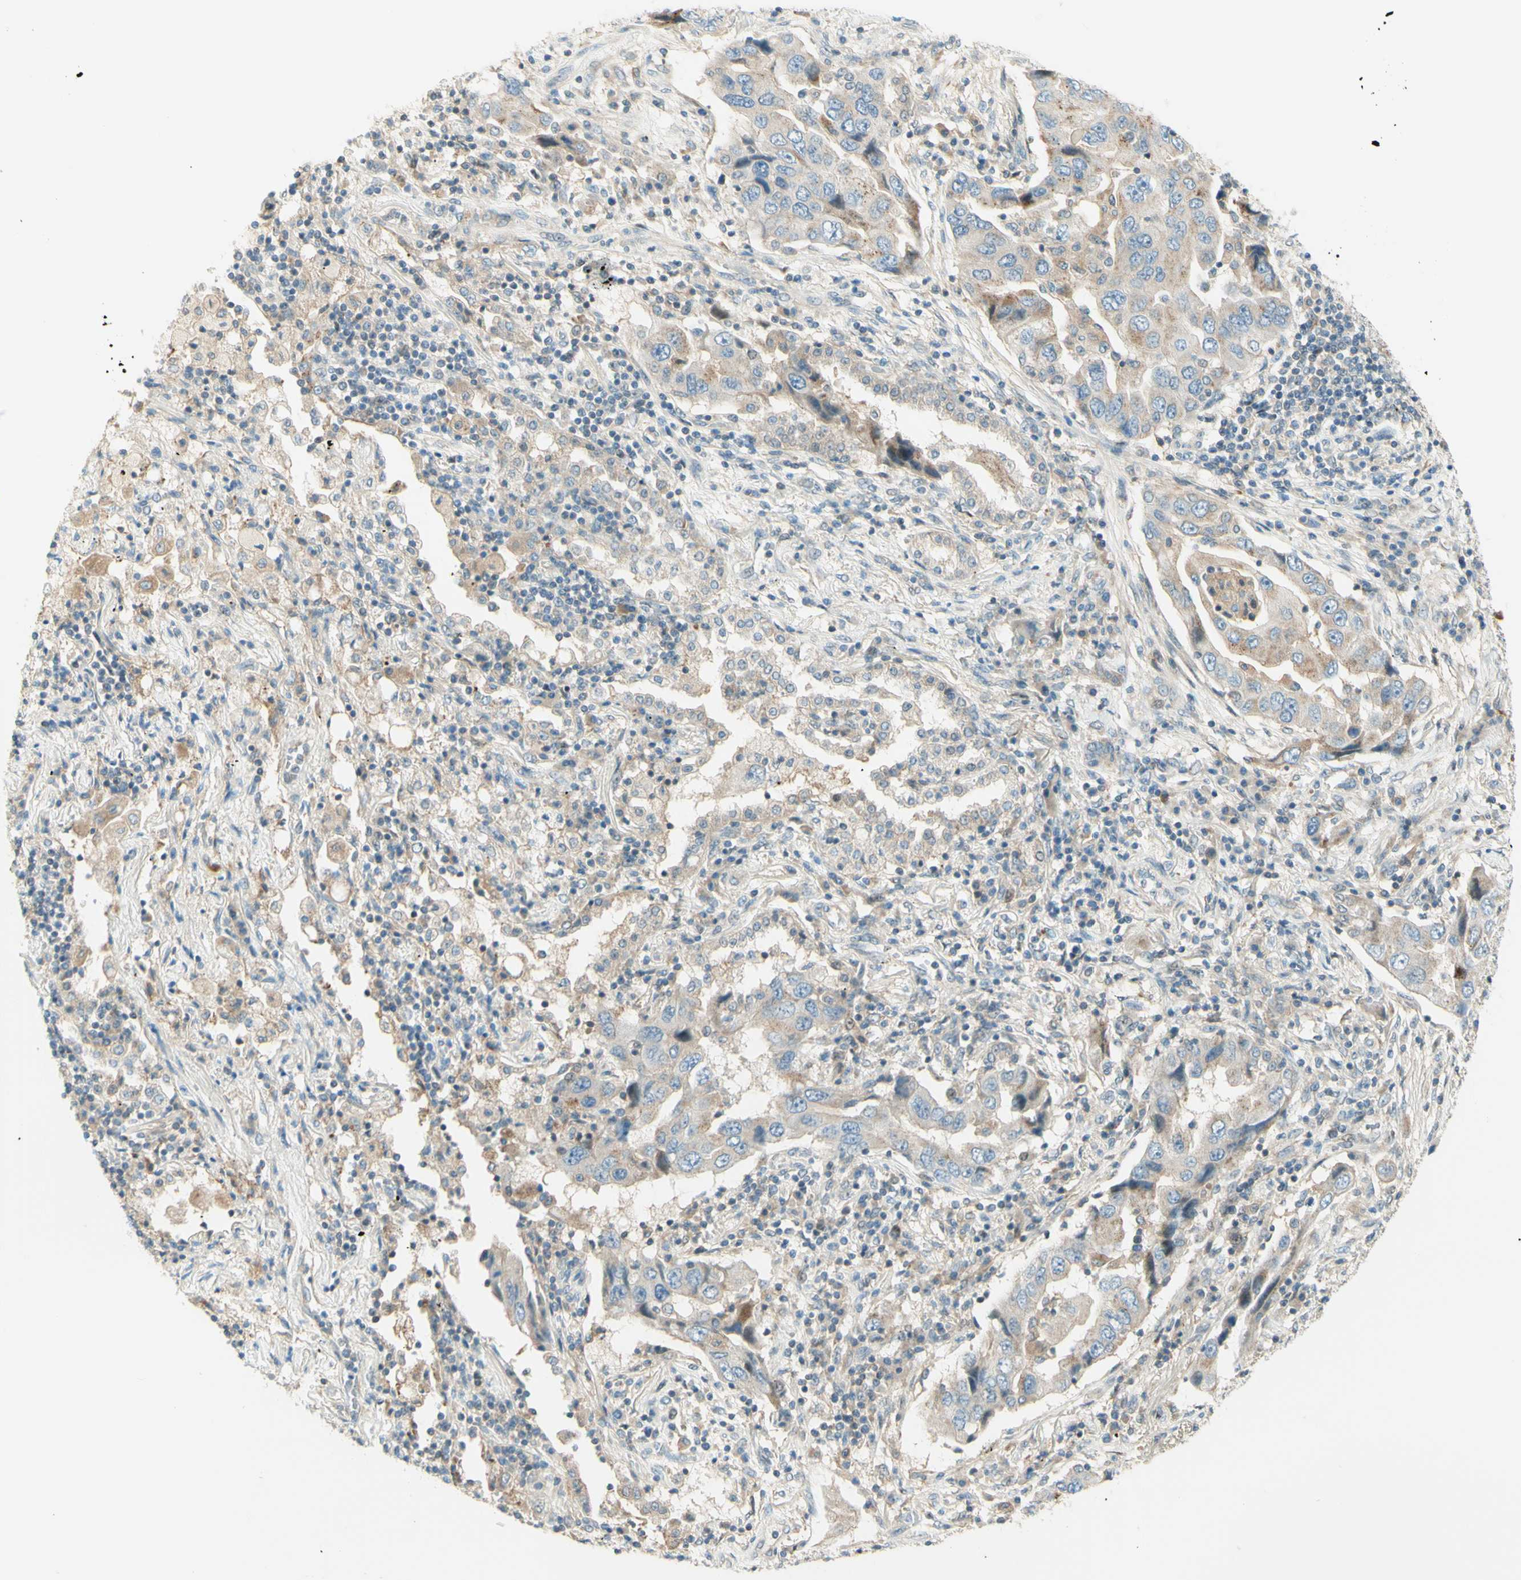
{"staining": {"intensity": "weak", "quantity": "25%-75%", "location": "cytoplasmic/membranous"}, "tissue": "lung cancer", "cell_type": "Tumor cells", "image_type": "cancer", "snomed": [{"axis": "morphology", "description": "Adenocarcinoma, NOS"}, {"axis": "topography", "description": "Lung"}], "caption": "A high-resolution photomicrograph shows immunohistochemistry staining of lung adenocarcinoma, which exhibits weak cytoplasmic/membranous expression in about 25%-75% of tumor cells.", "gene": "PROM1", "patient": {"sex": "female", "age": 65}}